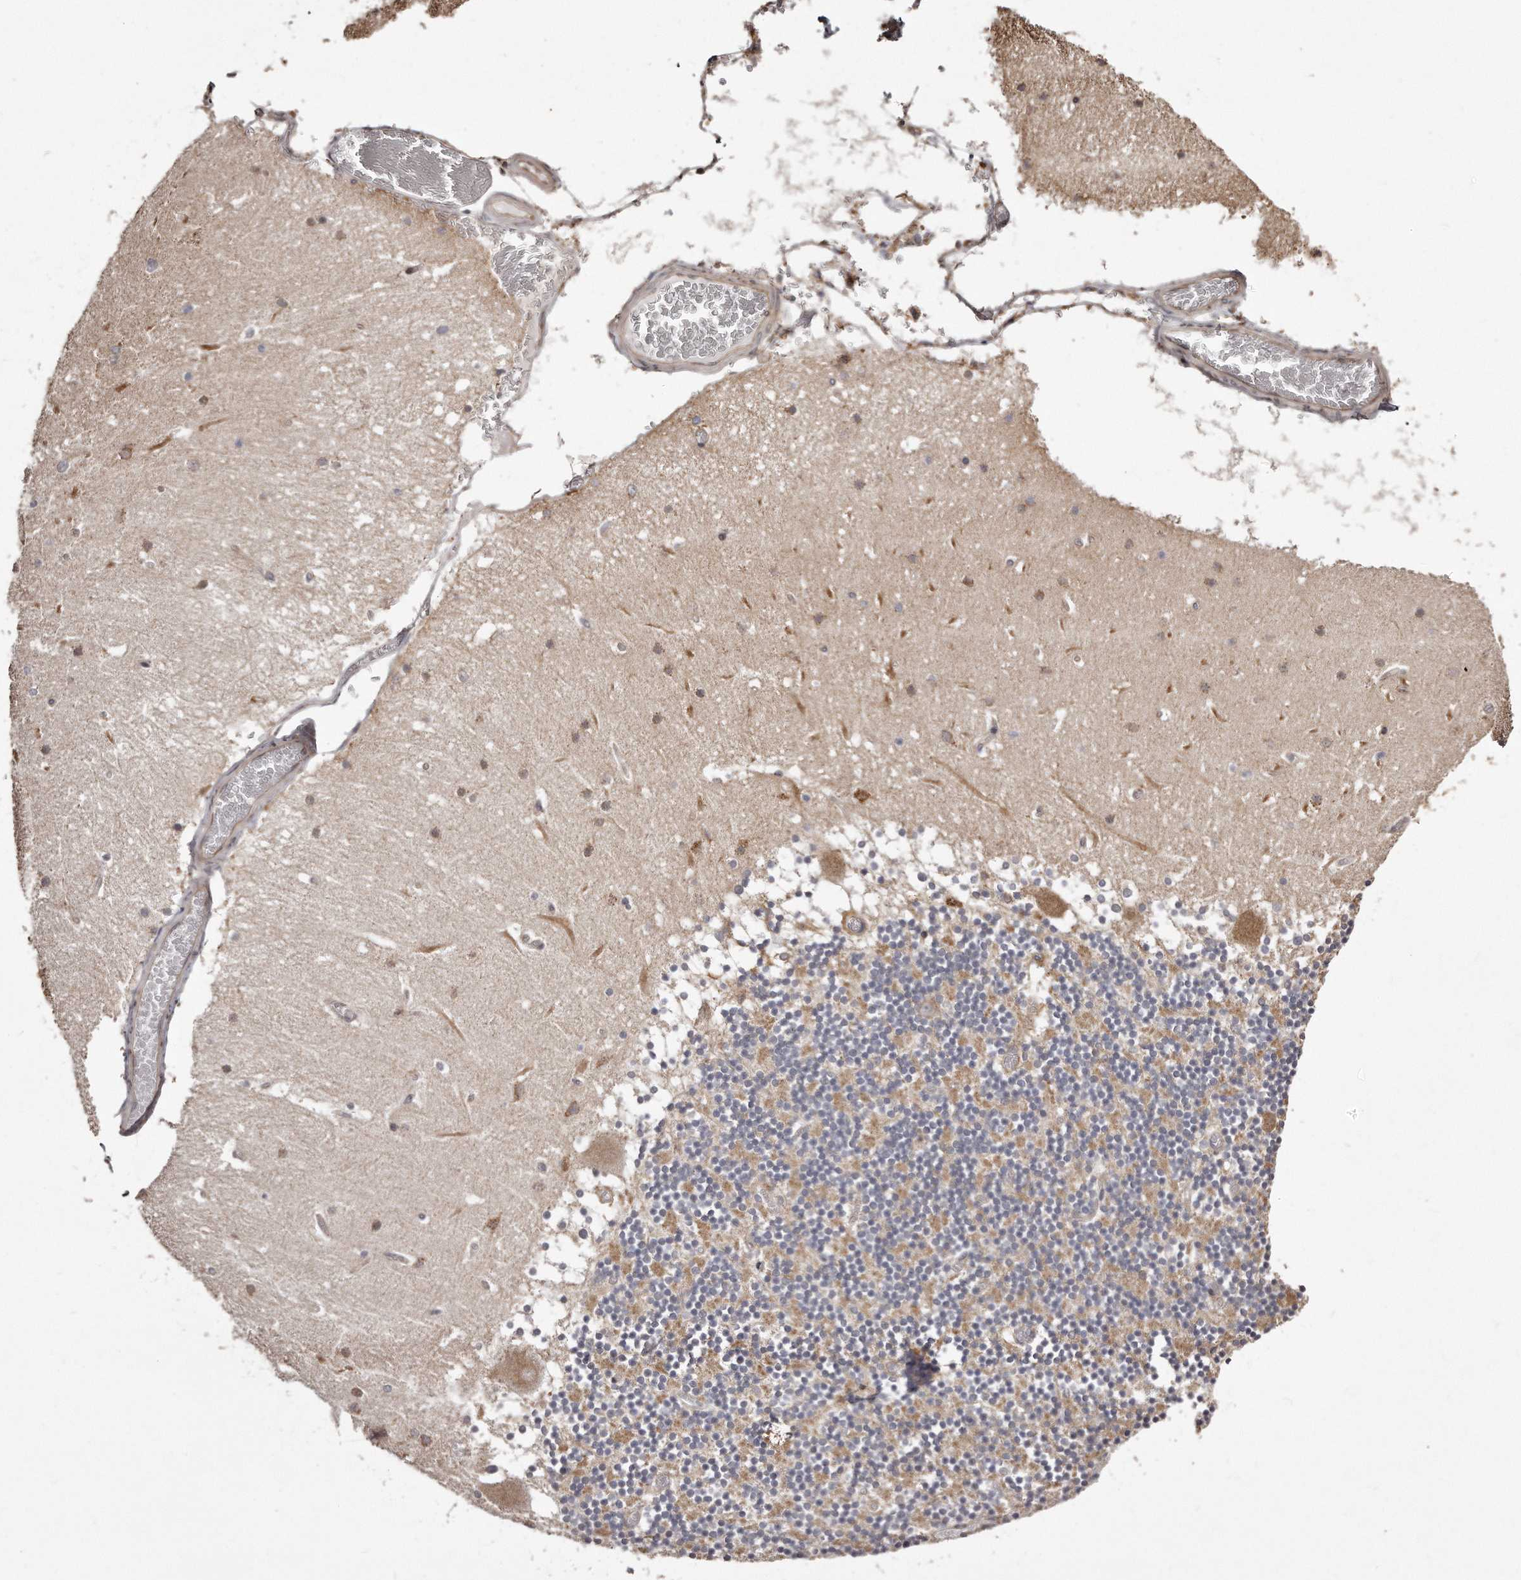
{"staining": {"intensity": "weak", "quantity": ">75%", "location": "cytoplasmic/membranous"}, "tissue": "cerebellum", "cell_type": "Cells in granular layer", "image_type": "normal", "snomed": [{"axis": "morphology", "description": "Normal tissue, NOS"}, {"axis": "topography", "description": "Cerebellum"}], "caption": "The histopathology image demonstrates staining of unremarkable cerebellum, revealing weak cytoplasmic/membranous protein positivity (brown color) within cells in granular layer.", "gene": "TRAPPC14", "patient": {"sex": "female", "age": 28}}